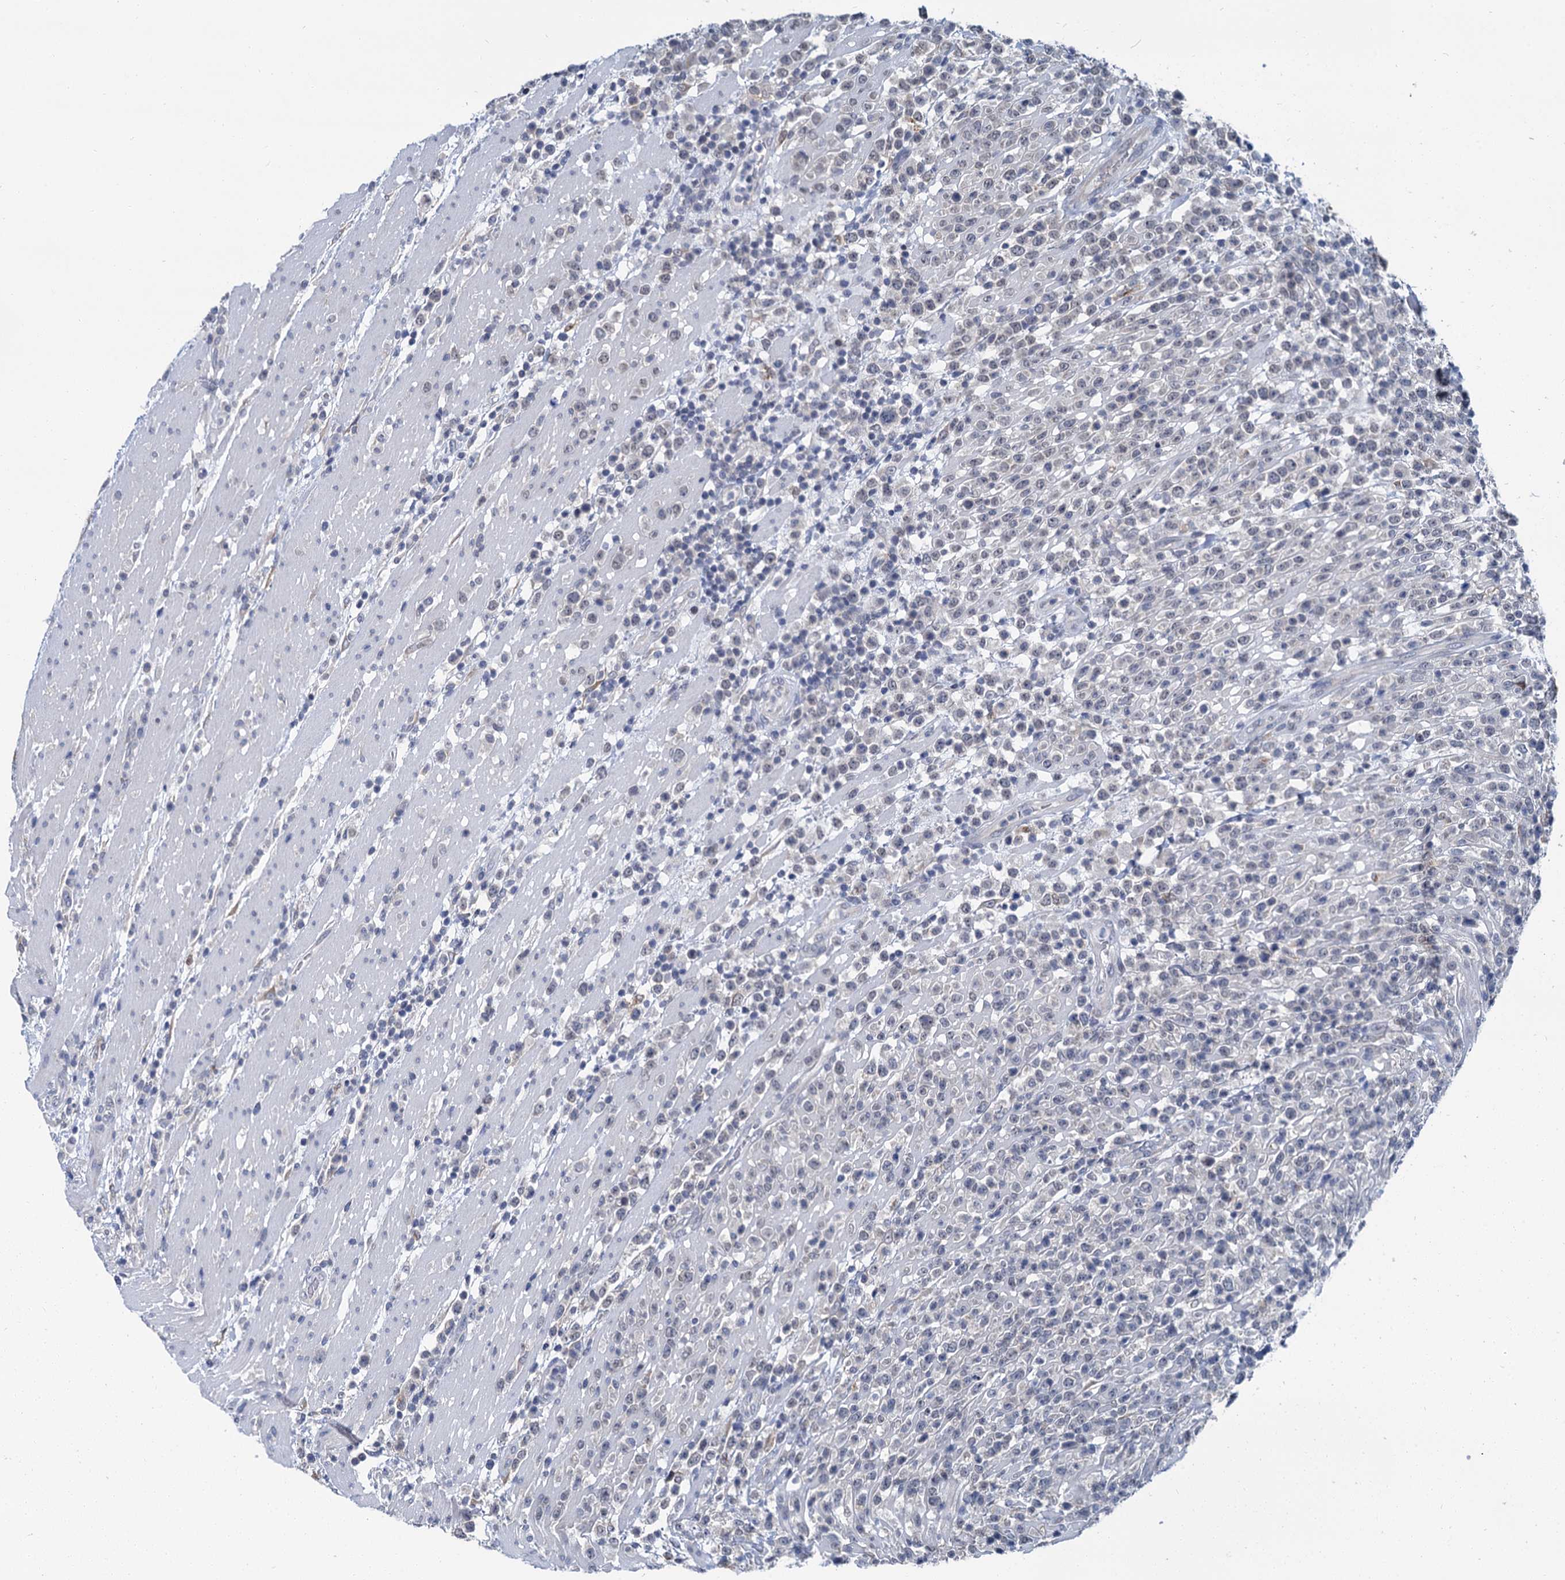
{"staining": {"intensity": "negative", "quantity": "none", "location": "none"}, "tissue": "lymphoma", "cell_type": "Tumor cells", "image_type": "cancer", "snomed": [{"axis": "morphology", "description": "Malignant lymphoma, non-Hodgkin's type, High grade"}, {"axis": "topography", "description": "Colon"}], "caption": "Immunohistochemical staining of lymphoma shows no significant staining in tumor cells.", "gene": "MIOX", "patient": {"sex": "female", "age": 53}}